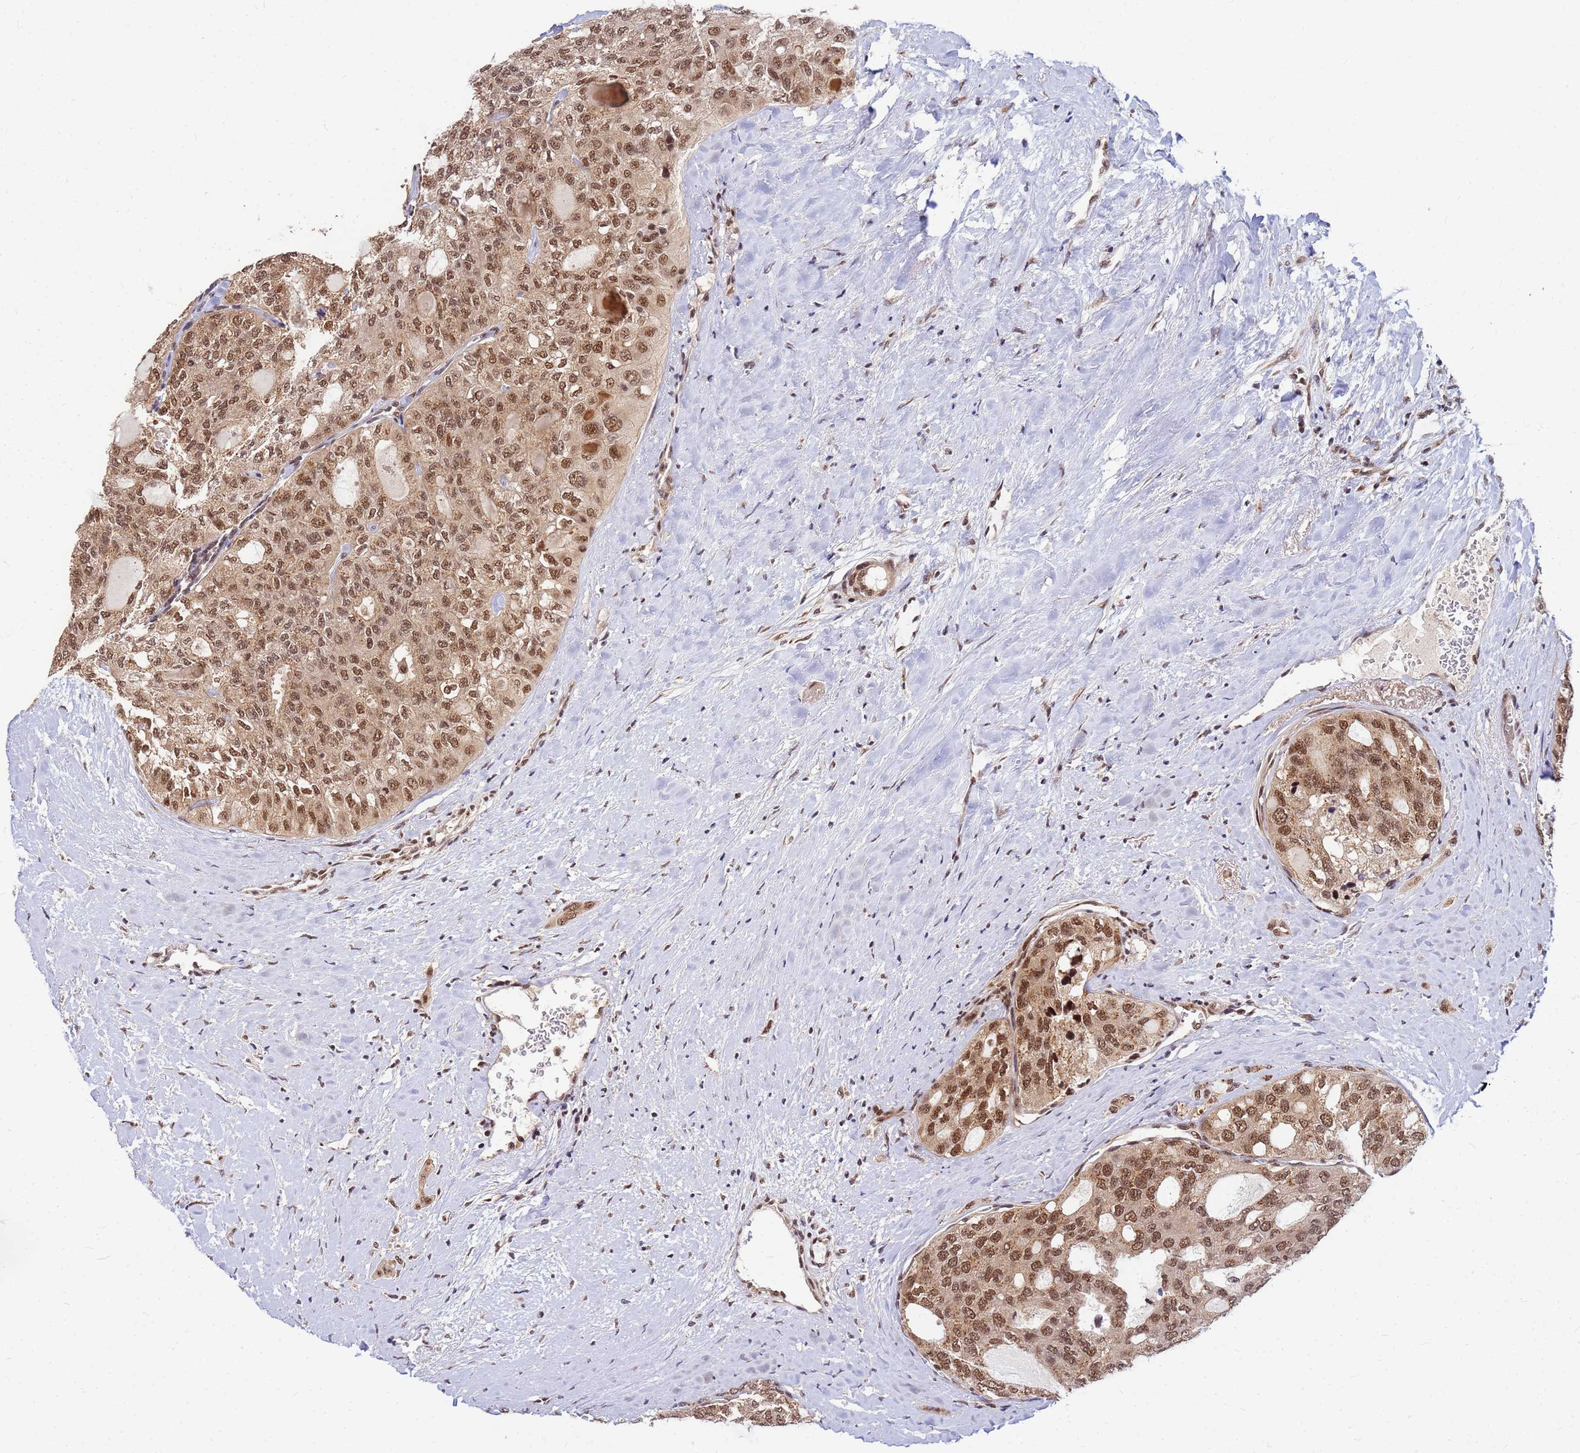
{"staining": {"intensity": "moderate", "quantity": ">75%", "location": "cytoplasmic/membranous,nuclear"}, "tissue": "thyroid cancer", "cell_type": "Tumor cells", "image_type": "cancer", "snomed": [{"axis": "morphology", "description": "Follicular adenoma carcinoma, NOS"}, {"axis": "topography", "description": "Thyroid gland"}], "caption": "Thyroid cancer (follicular adenoma carcinoma) tissue exhibits moderate cytoplasmic/membranous and nuclear positivity in about >75% of tumor cells", "gene": "NCBP2", "patient": {"sex": "male", "age": 75}}